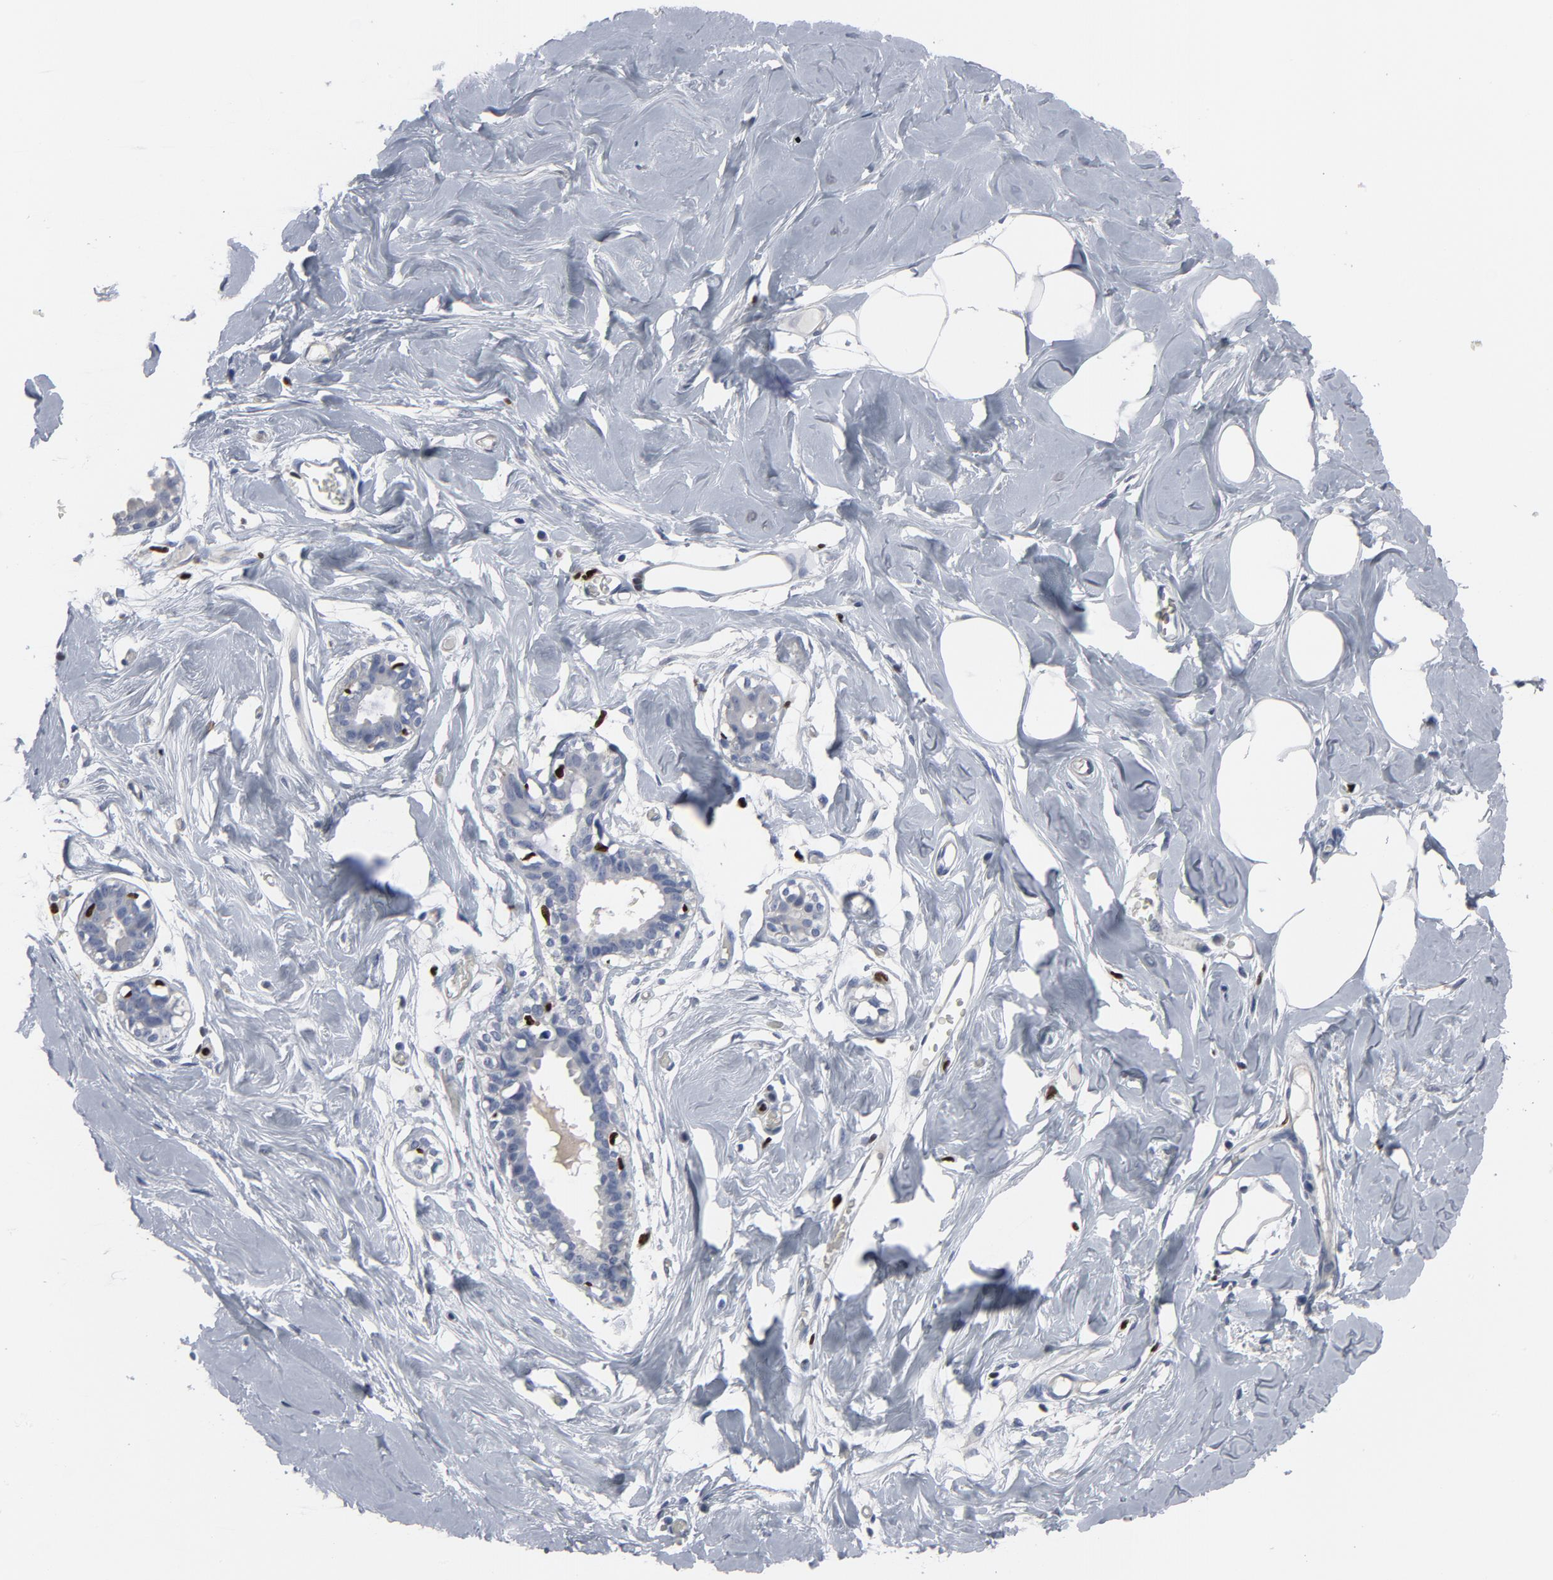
{"staining": {"intensity": "negative", "quantity": "none", "location": "none"}, "tissue": "breast", "cell_type": "Adipocytes", "image_type": "normal", "snomed": [{"axis": "morphology", "description": "Normal tissue, NOS"}, {"axis": "topography", "description": "Breast"}, {"axis": "topography", "description": "Adipose tissue"}], "caption": "Immunohistochemistry histopathology image of unremarkable breast: human breast stained with DAB shows no significant protein staining in adipocytes.", "gene": "SPI1", "patient": {"sex": "female", "age": 25}}